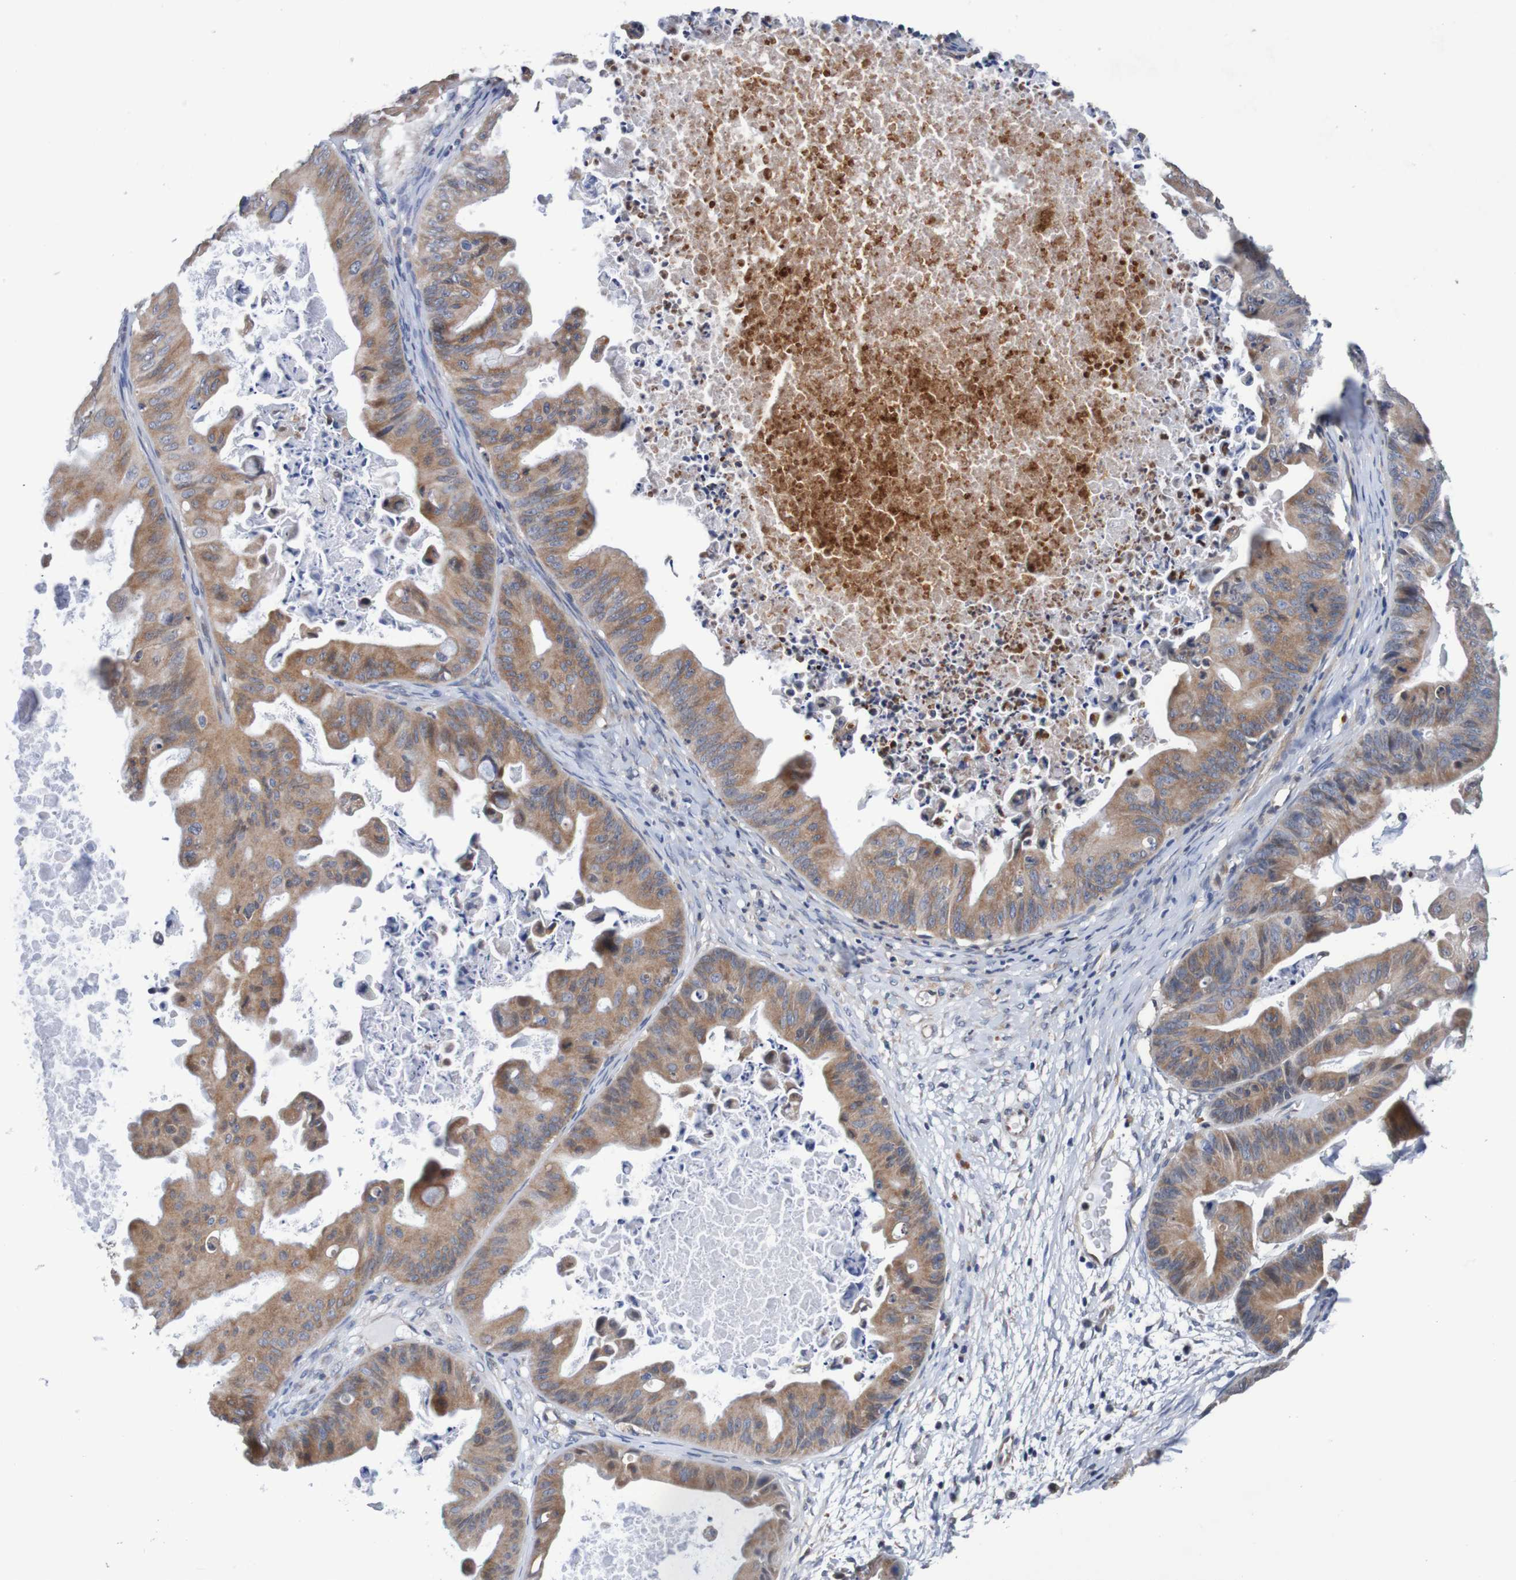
{"staining": {"intensity": "moderate", "quantity": ">75%", "location": "cytoplasmic/membranous"}, "tissue": "ovarian cancer", "cell_type": "Tumor cells", "image_type": "cancer", "snomed": [{"axis": "morphology", "description": "Cystadenocarcinoma, mucinous, NOS"}, {"axis": "topography", "description": "Ovary"}], "caption": "About >75% of tumor cells in ovarian cancer exhibit moderate cytoplasmic/membranous protein expression as visualized by brown immunohistochemical staining.", "gene": "FIBP", "patient": {"sex": "female", "age": 37}}